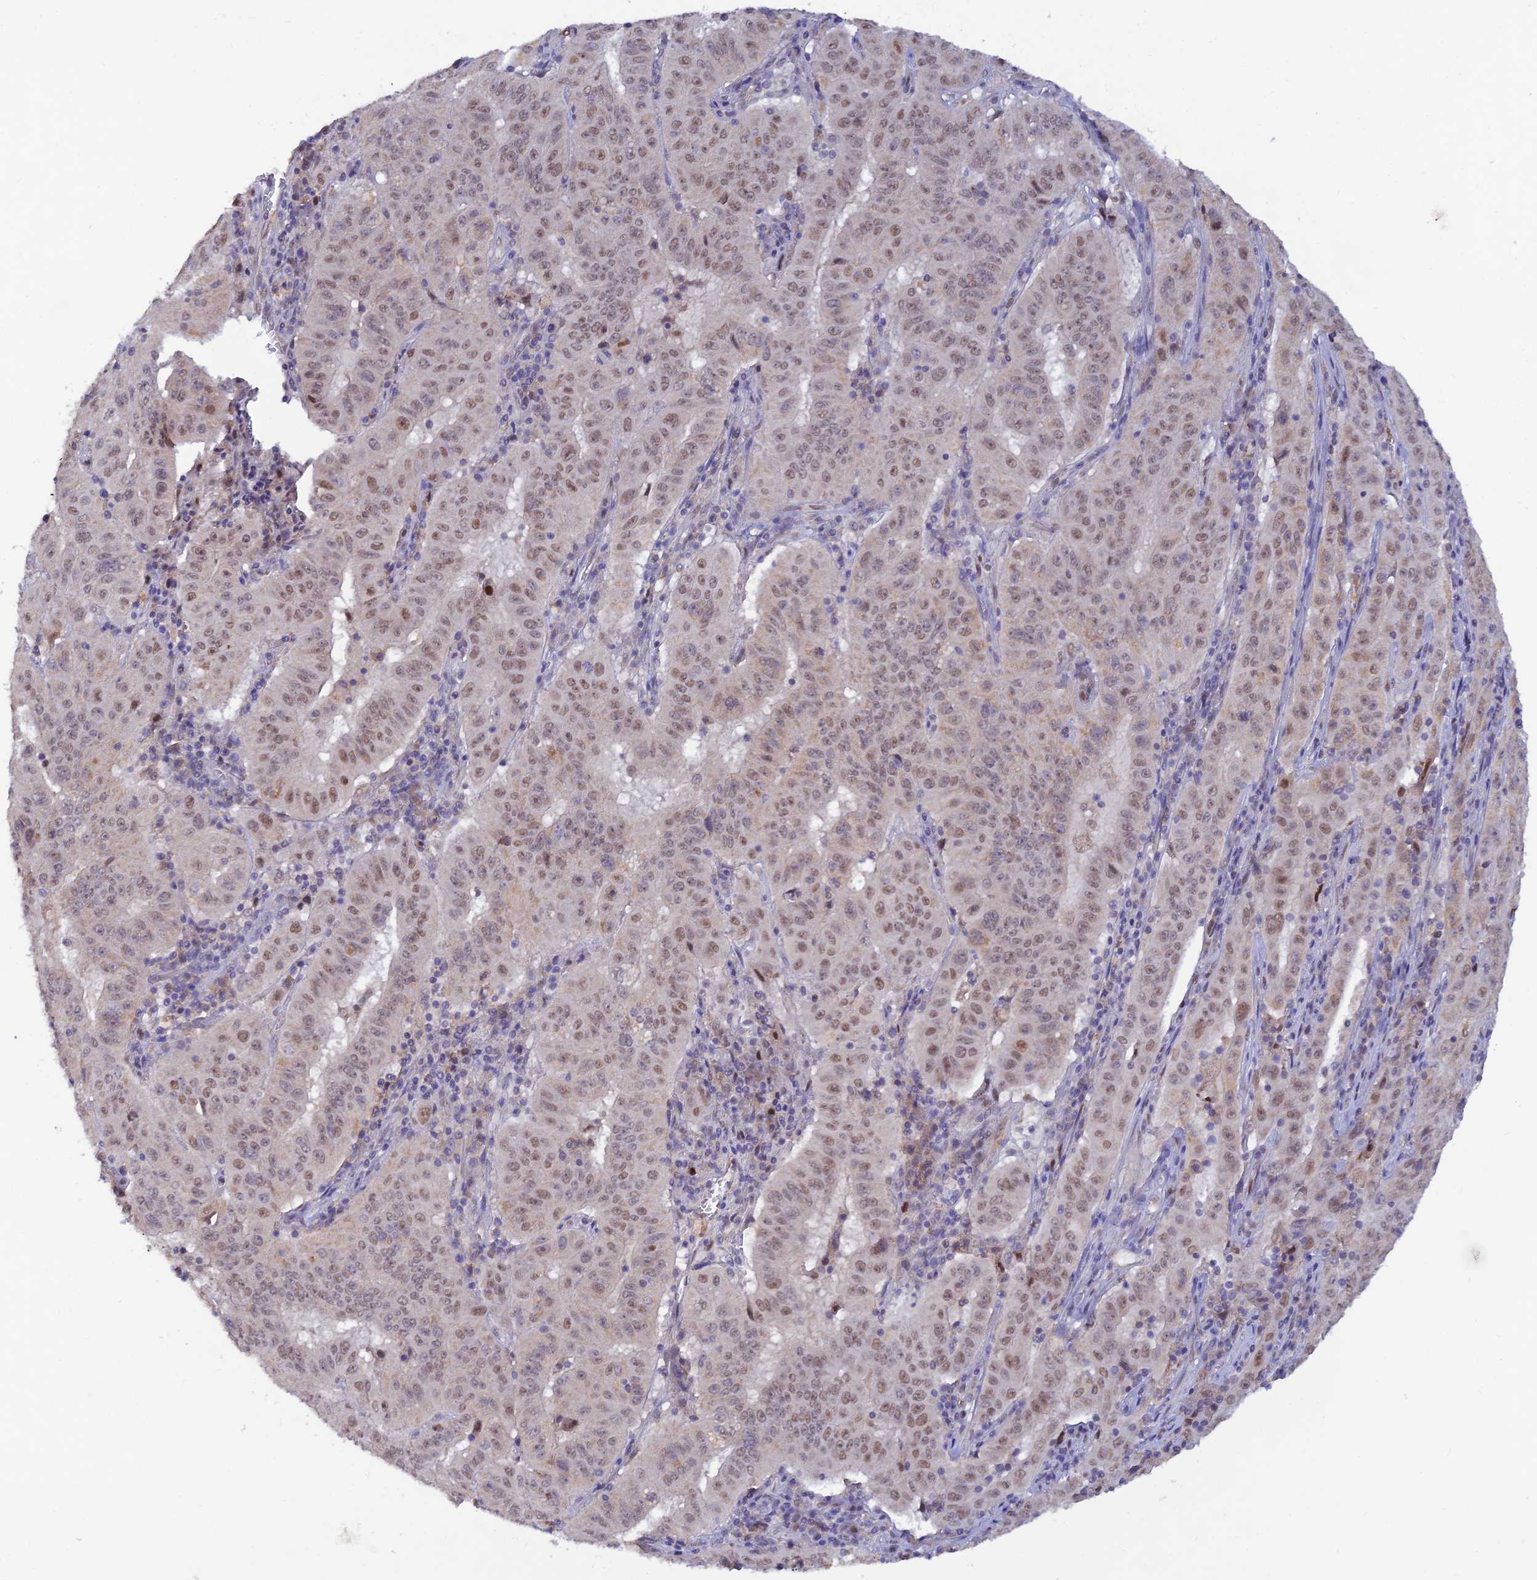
{"staining": {"intensity": "weak", "quantity": ">75%", "location": "cytoplasmic/membranous,nuclear"}, "tissue": "pancreatic cancer", "cell_type": "Tumor cells", "image_type": "cancer", "snomed": [{"axis": "morphology", "description": "Adenocarcinoma, NOS"}, {"axis": "topography", "description": "Pancreas"}], "caption": "Immunohistochemical staining of pancreatic adenocarcinoma reveals low levels of weak cytoplasmic/membranous and nuclear protein staining in approximately >75% of tumor cells.", "gene": "FASTKD5", "patient": {"sex": "male", "age": 63}}